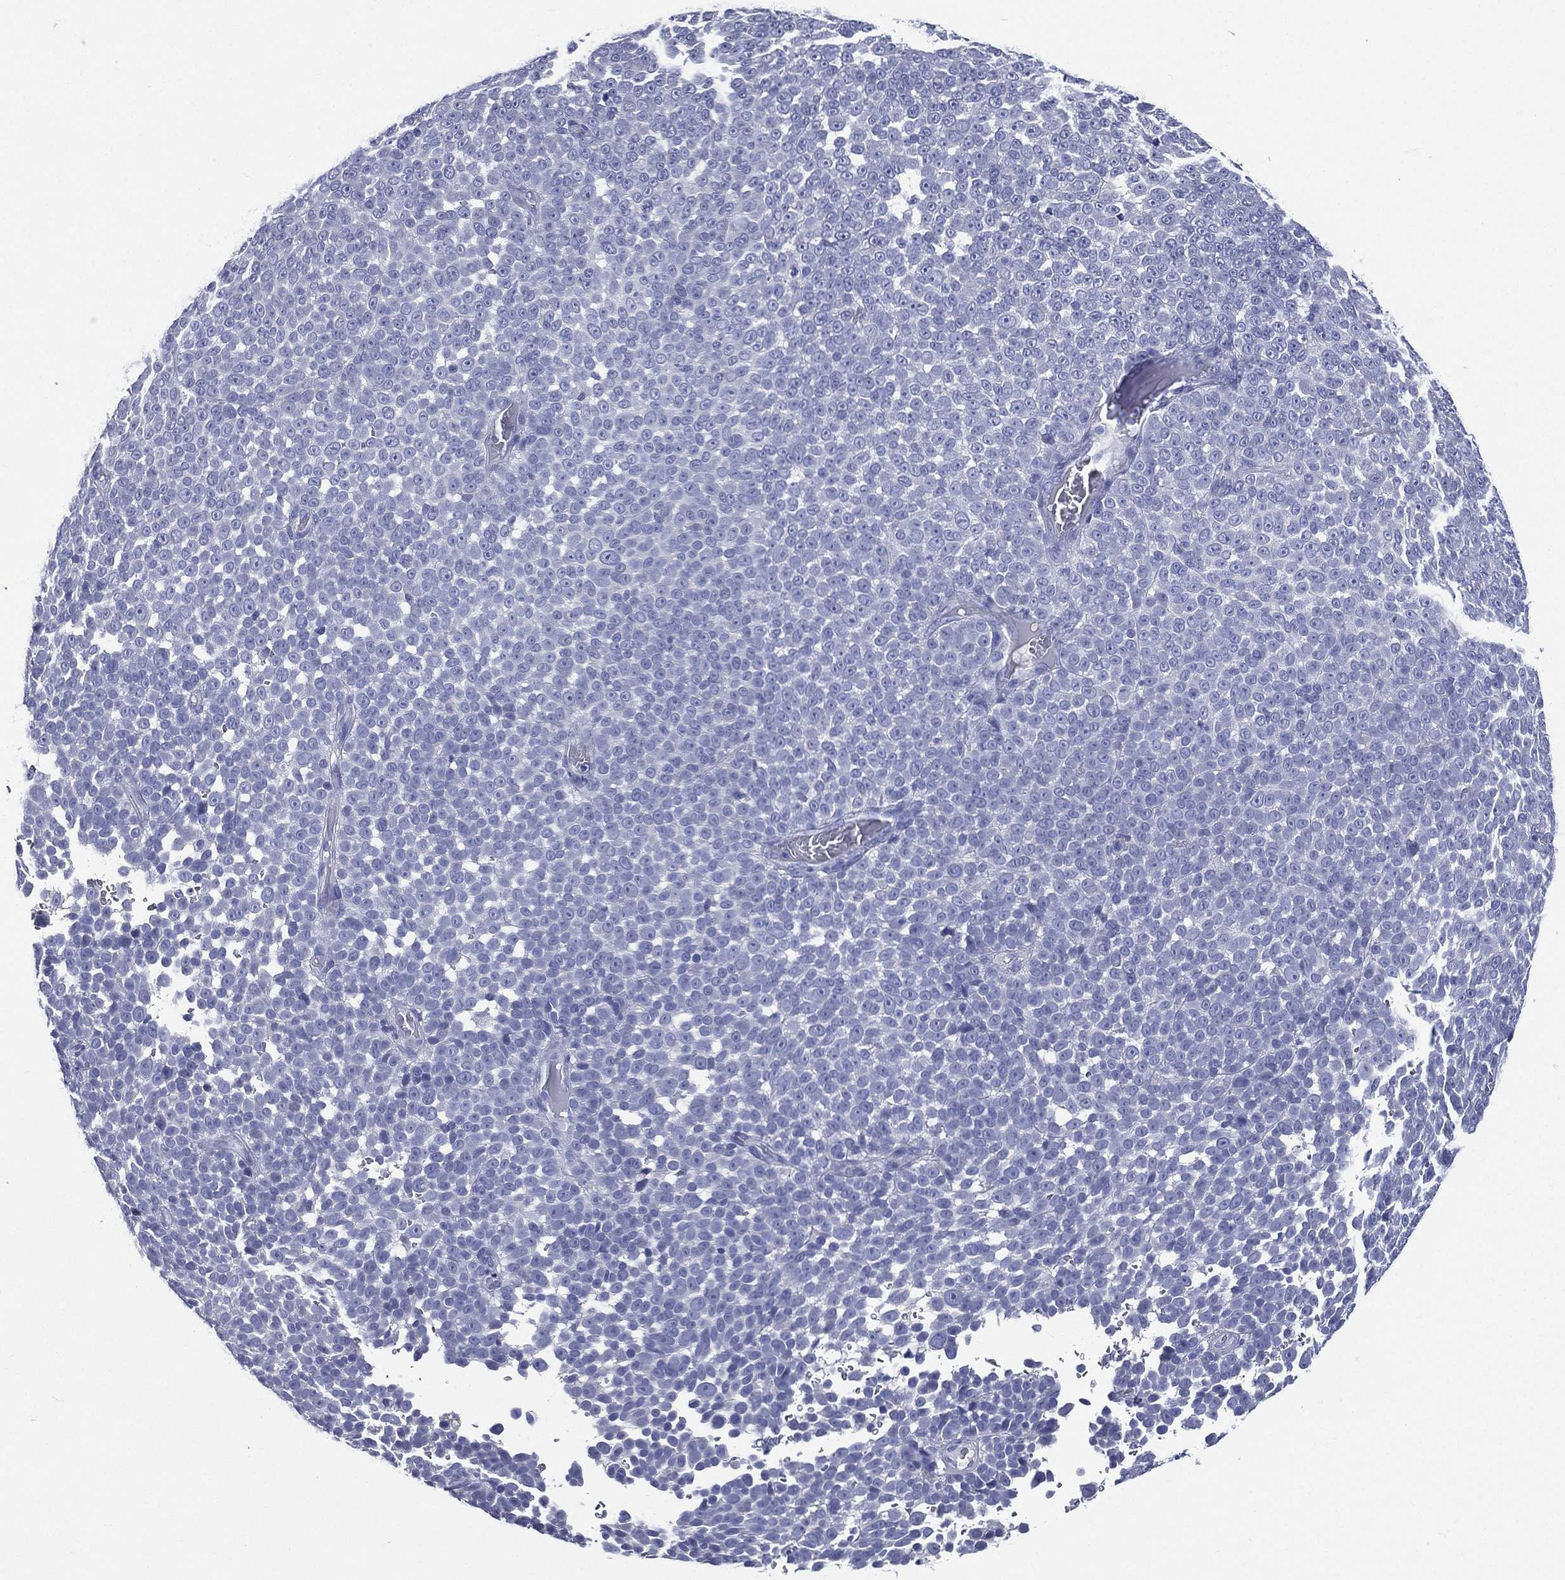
{"staining": {"intensity": "negative", "quantity": "none", "location": "none"}, "tissue": "melanoma", "cell_type": "Tumor cells", "image_type": "cancer", "snomed": [{"axis": "morphology", "description": "Malignant melanoma, NOS"}, {"axis": "topography", "description": "Skin"}], "caption": "This is an IHC photomicrograph of human malignant melanoma. There is no expression in tumor cells.", "gene": "DPYS", "patient": {"sex": "female", "age": 95}}